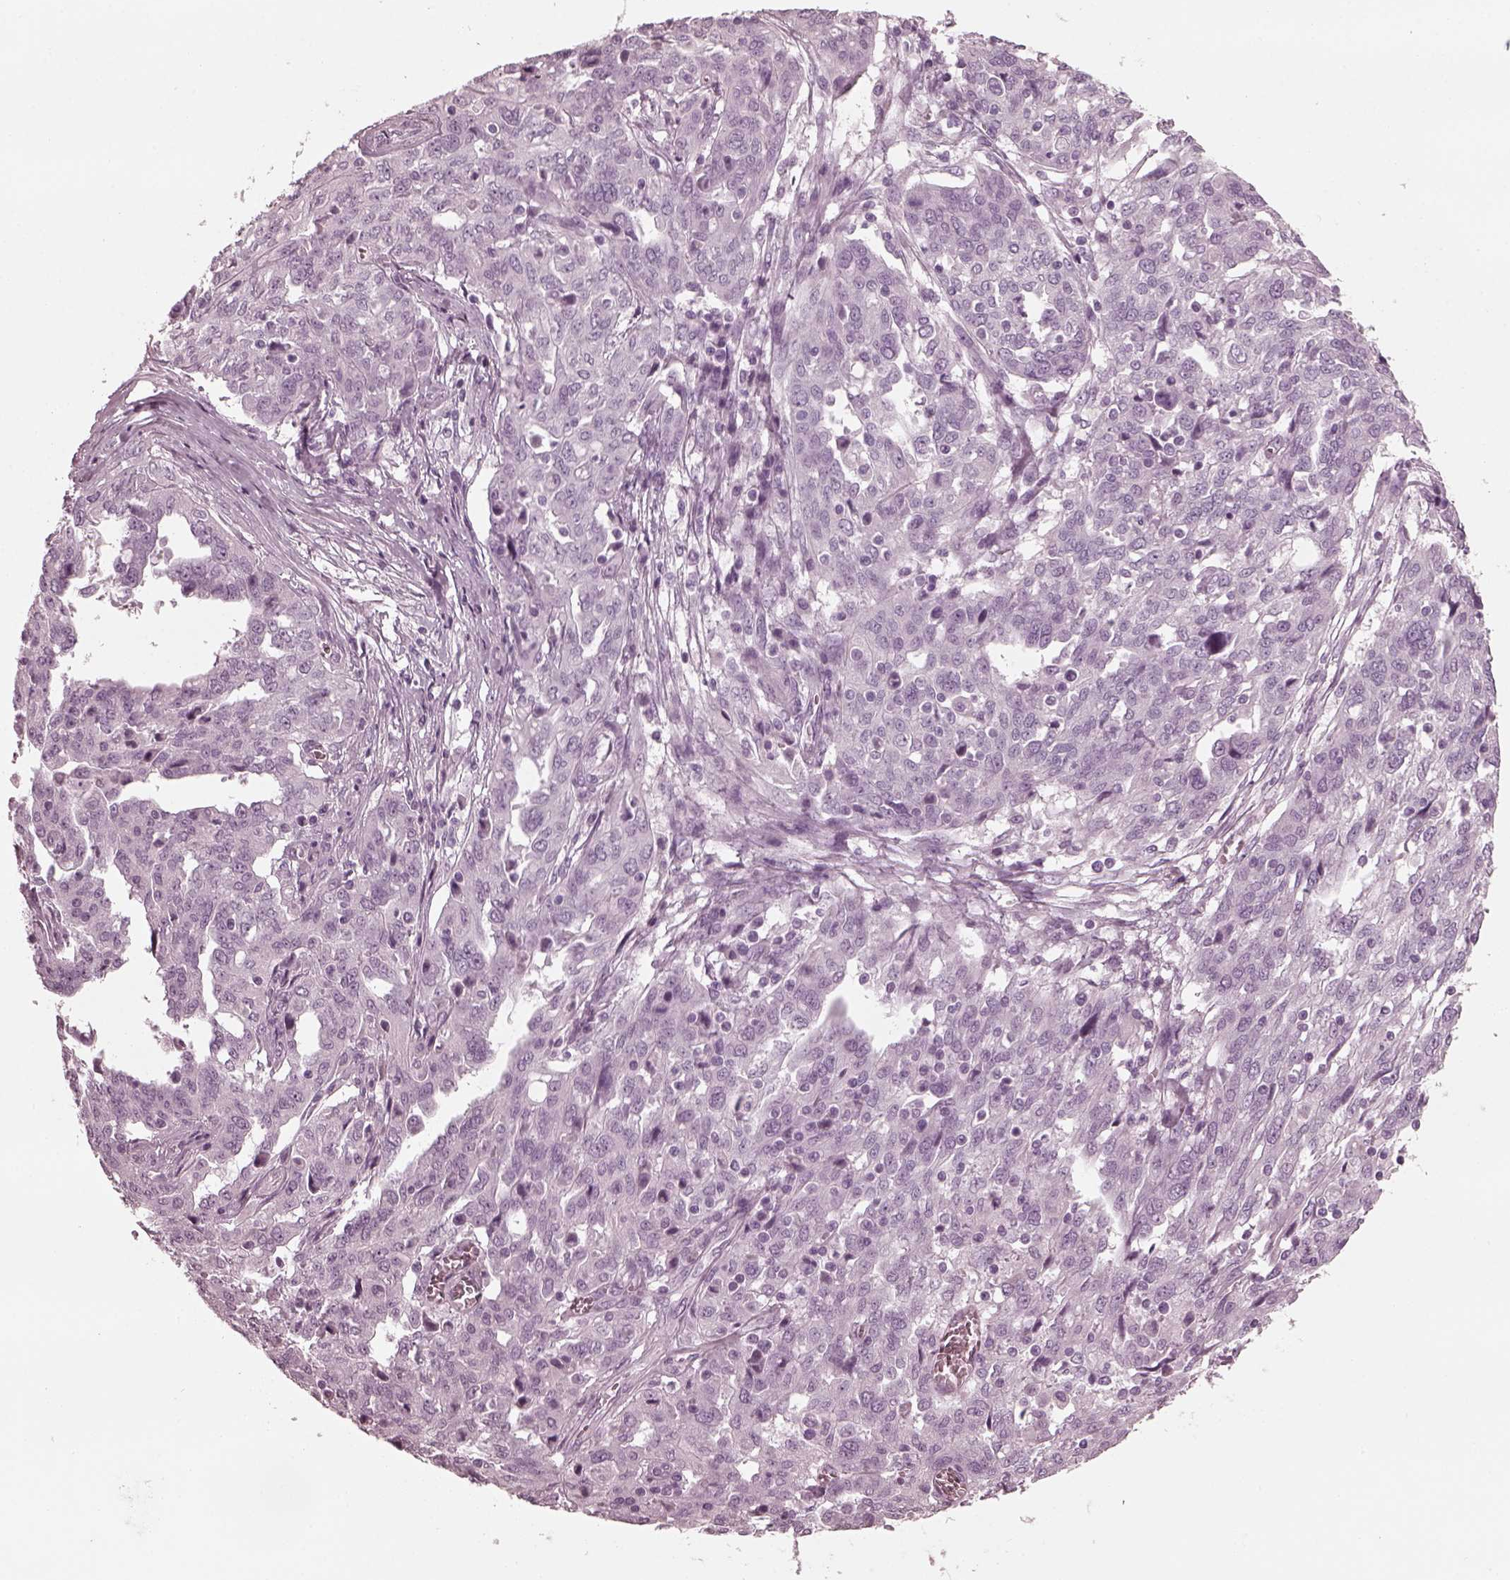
{"staining": {"intensity": "negative", "quantity": "none", "location": "none"}, "tissue": "ovarian cancer", "cell_type": "Tumor cells", "image_type": "cancer", "snomed": [{"axis": "morphology", "description": "Cystadenocarcinoma, serous, NOS"}, {"axis": "topography", "description": "Ovary"}], "caption": "There is no significant expression in tumor cells of ovarian cancer (serous cystadenocarcinoma).", "gene": "GRM6", "patient": {"sex": "female", "age": 67}}